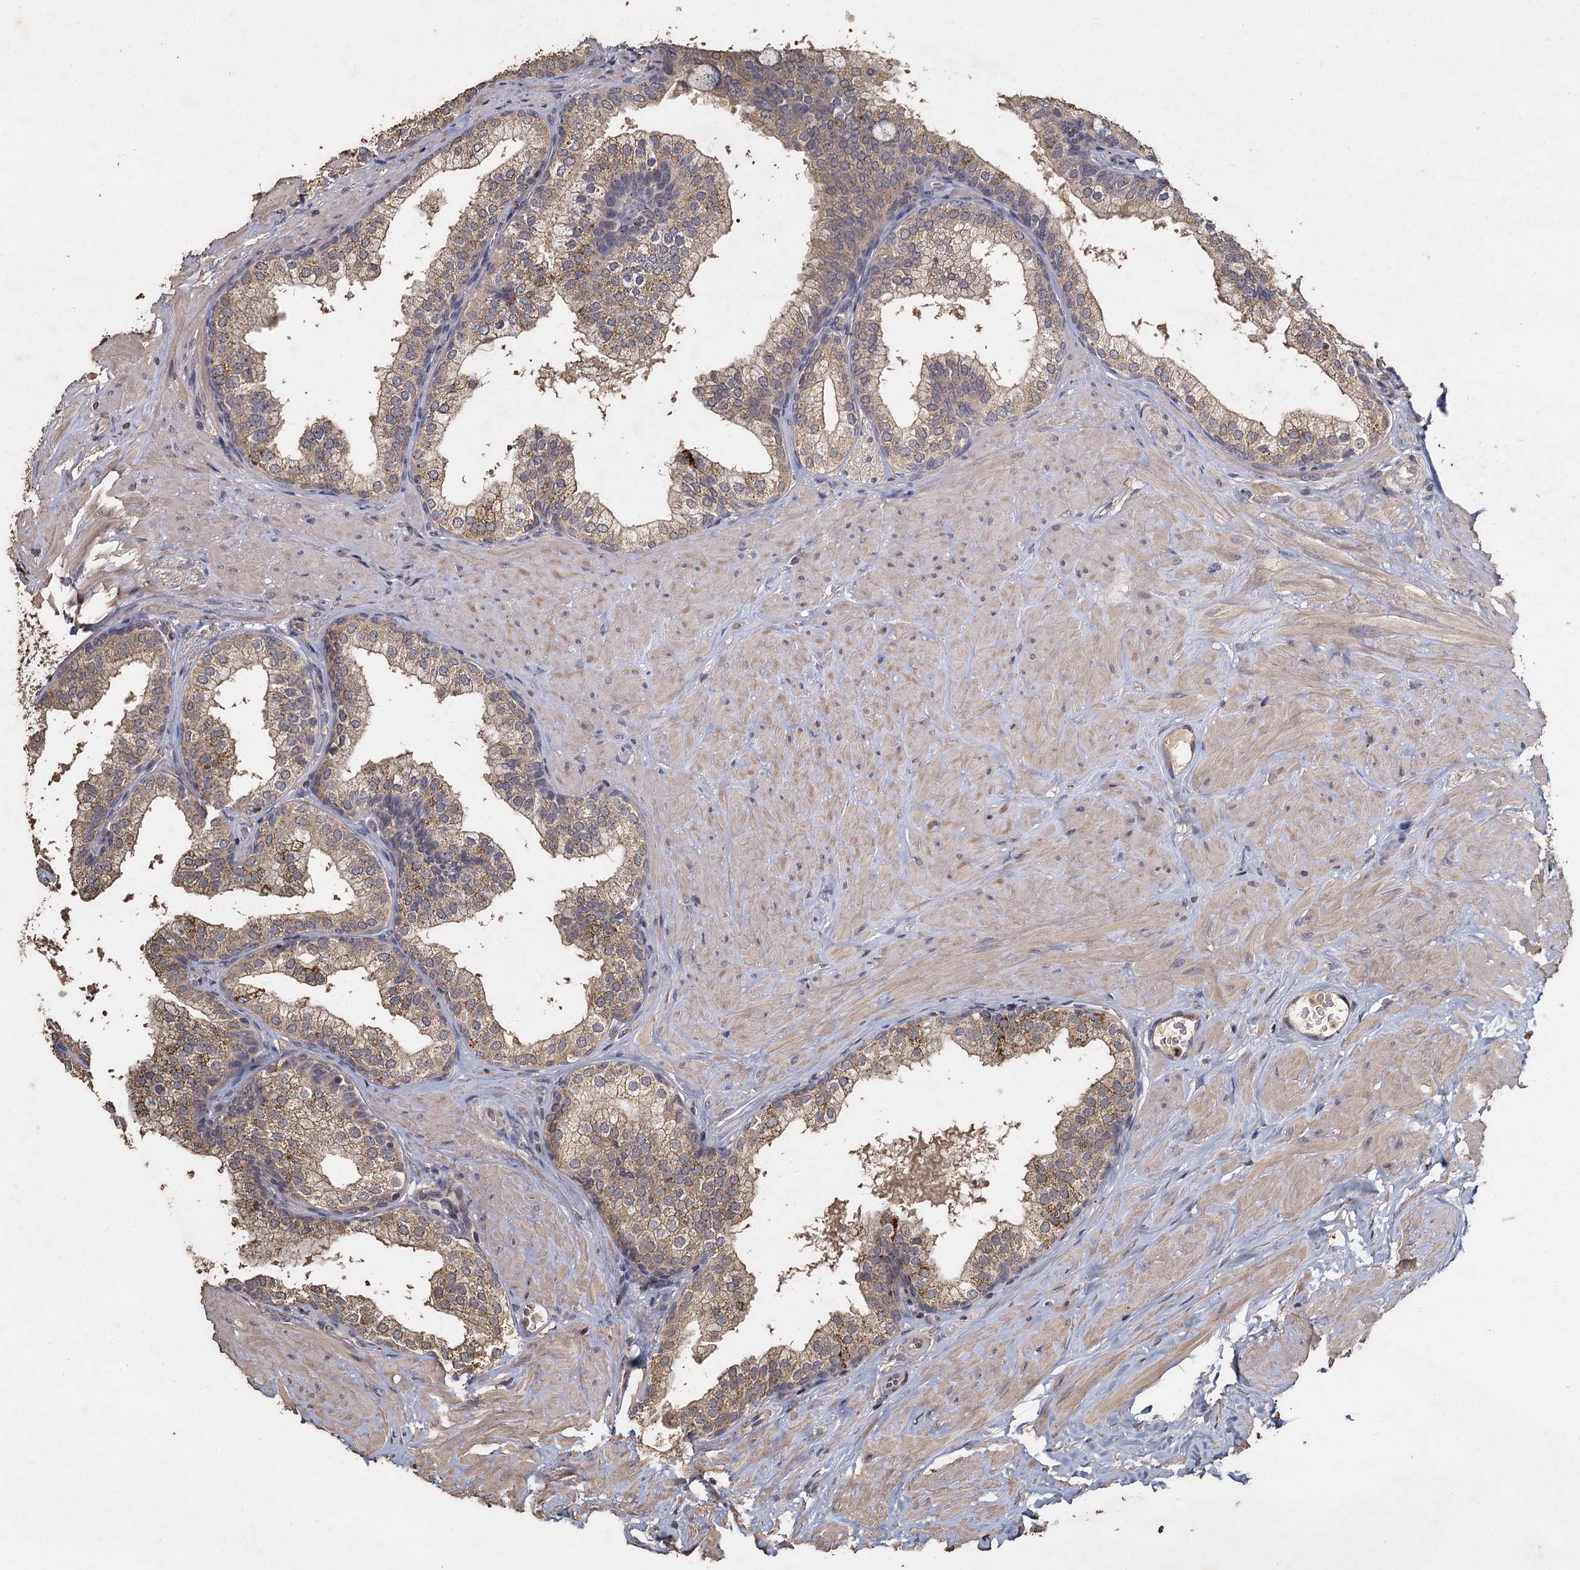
{"staining": {"intensity": "moderate", "quantity": ">75%", "location": "cytoplasmic/membranous"}, "tissue": "prostate", "cell_type": "Glandular cells", "image_type": "normal", "snomed": [{"axis": "morphology", "description": "Normal tissue, NOS"}, {"axis": "topography", "description": "Prostate"}], "caption": "Immunohistochemical staining of benign prostate demonstrates >75% levels of moderate cytoplasmic/membranous protein expression in approximately >75% of glandular cells. Immunohistochemistry stains the protein of interest in brown and the nuclei are stained blue.", "gene": "CCDC61", "patient": {"sex": "male", "age": 60}}